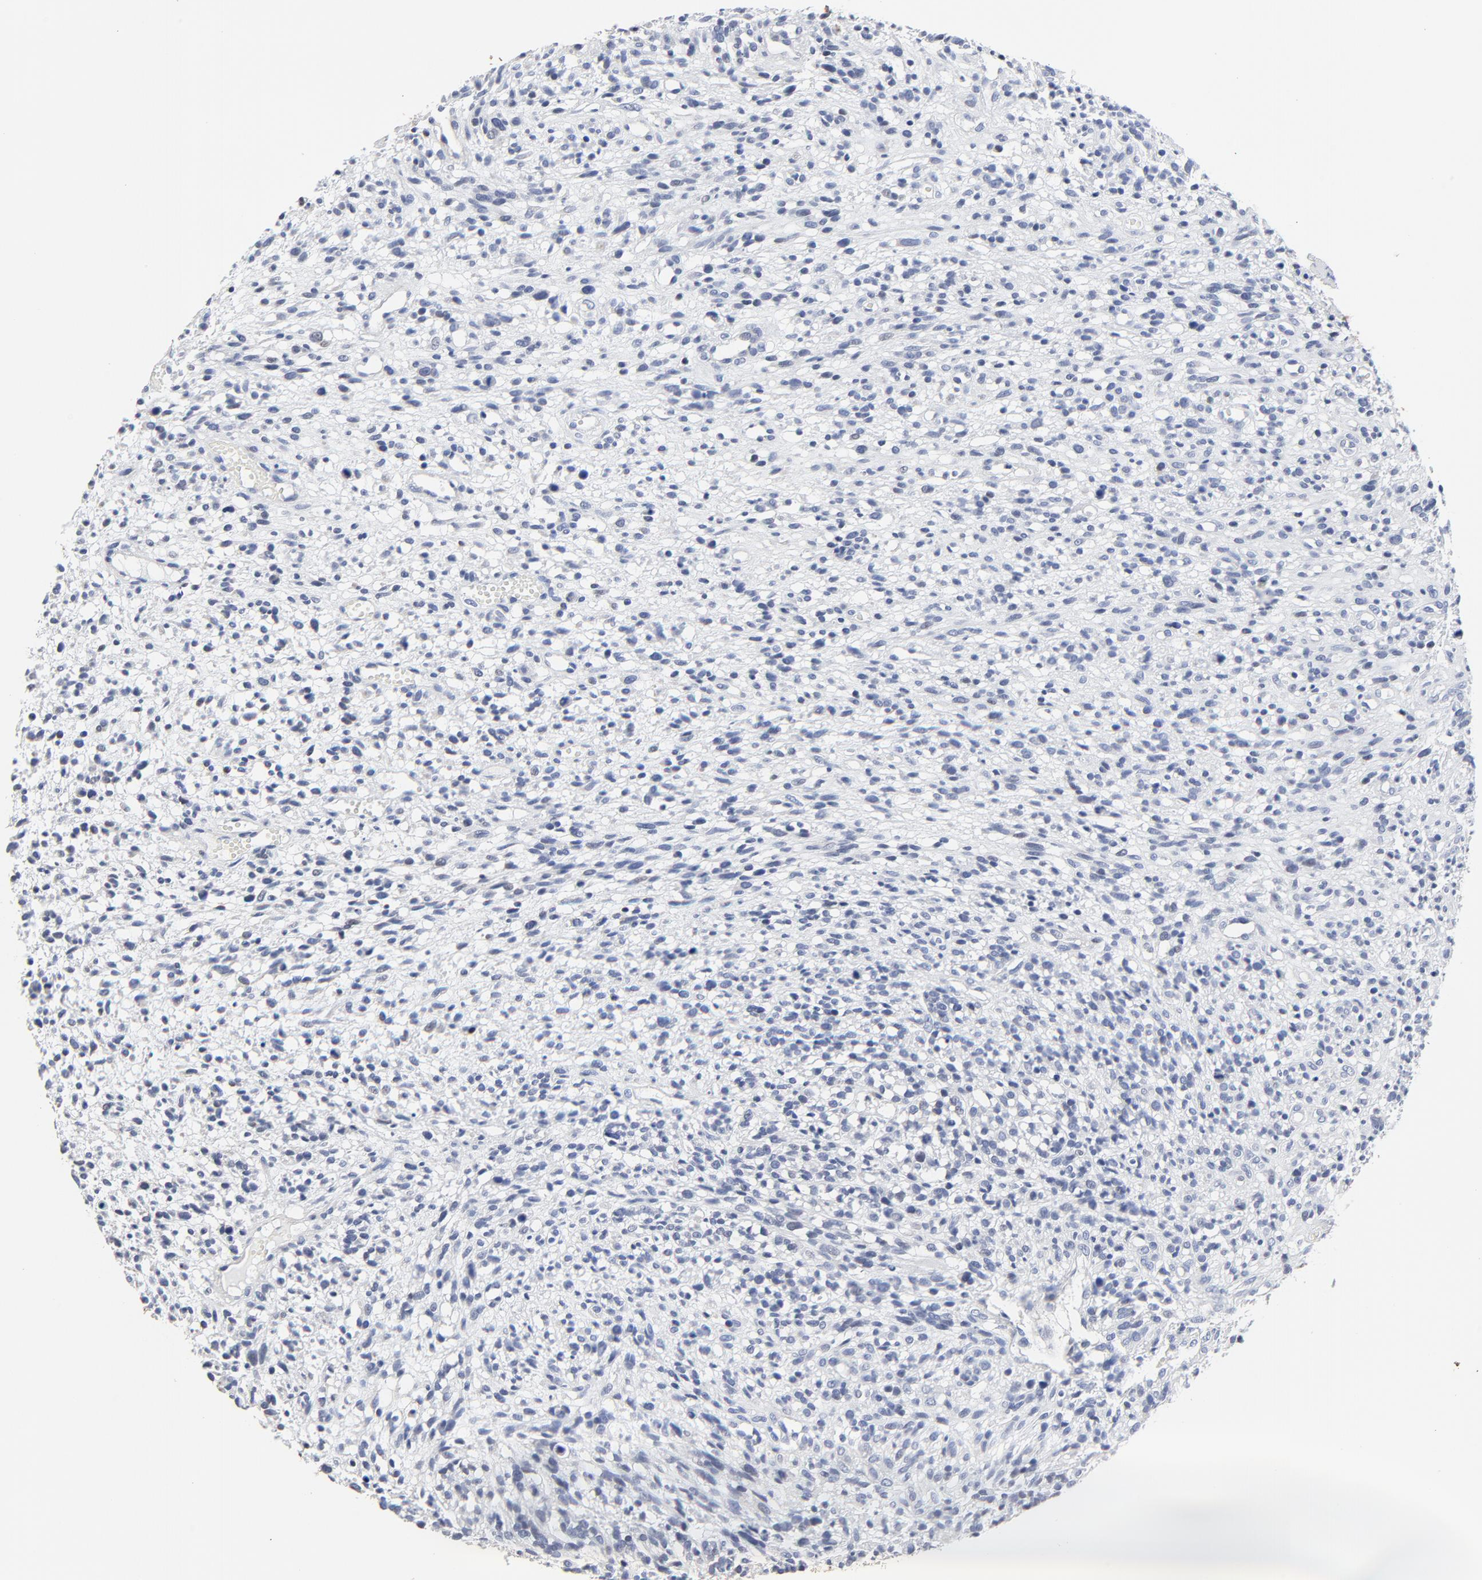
{"staining": {"intensity": "negative", "quantity": "none", "location": "none"}, "tissue": "glioma", "cell_type": "Tumor cells", "image_type": "cancer", "snomed": [{"axis": "morphology", "description": "Glioma, malignant, High grade"}, {"axis": "topography", "description": "Brain"}], "caption": "Immunohistochemical staining of glioma demonstrates no significant expression in tumor cells.", "gene": "LNX1", "patient": {"sex": "male", "age": 66}}